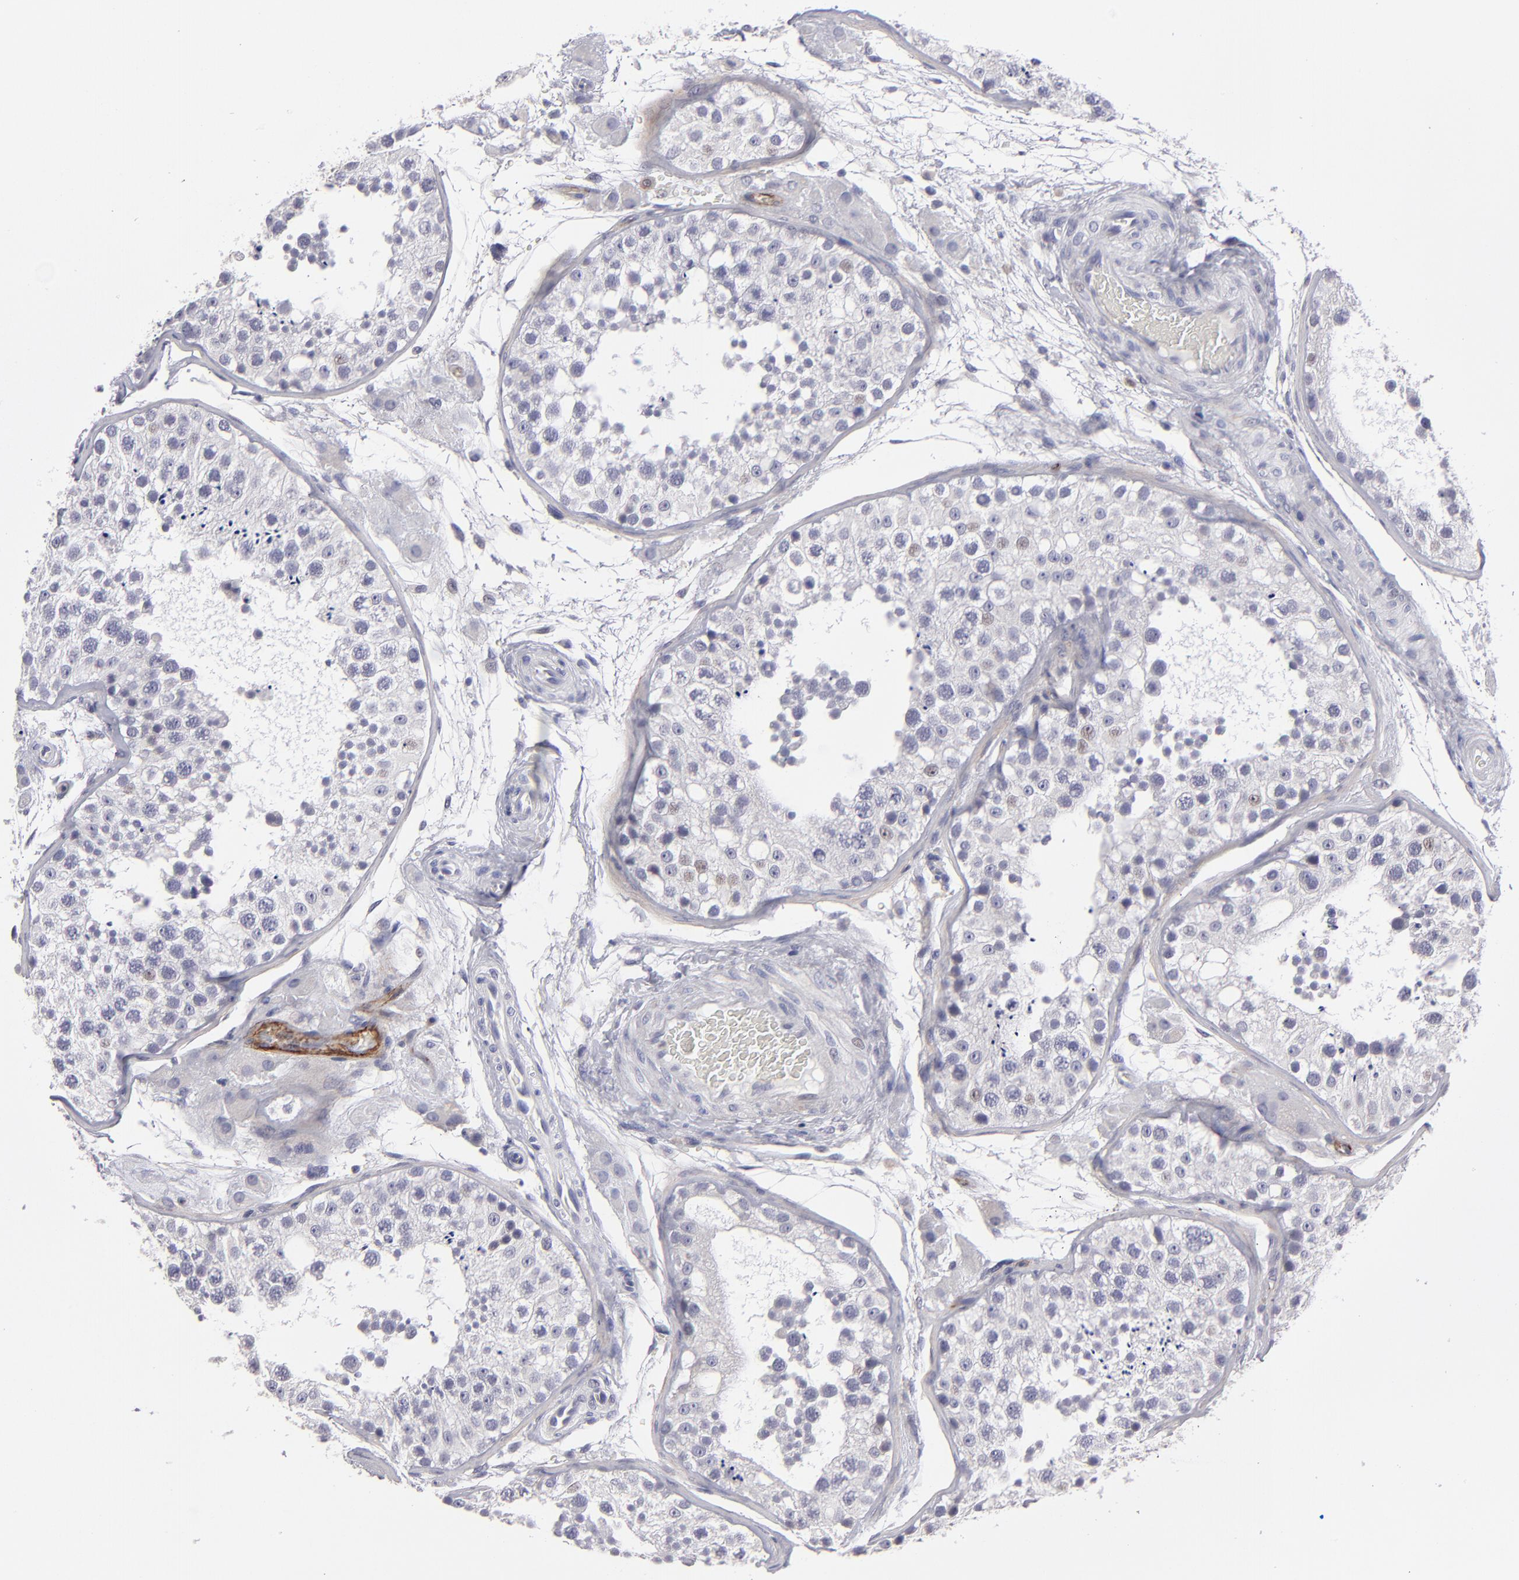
{"staining": {"intensity": "negative", "quantity": "none", "location": "none"}, "tissue": "testis", "cell_type": "Cells in seminiferous ducts", "image_type": "normal", "snomed": [{"axis": "morphology", "description": "Normal tissue, NOS"}, {"axis": "topography", "description": "Testis"}], "caption": "This is a histopathology image of immunohistochemistry (IHC) staining of normal testis, which shows no positivity in cells in seminiferous ducts.", "gene": "ZNF175", "patient": {"sex": "male", "age": 26}}